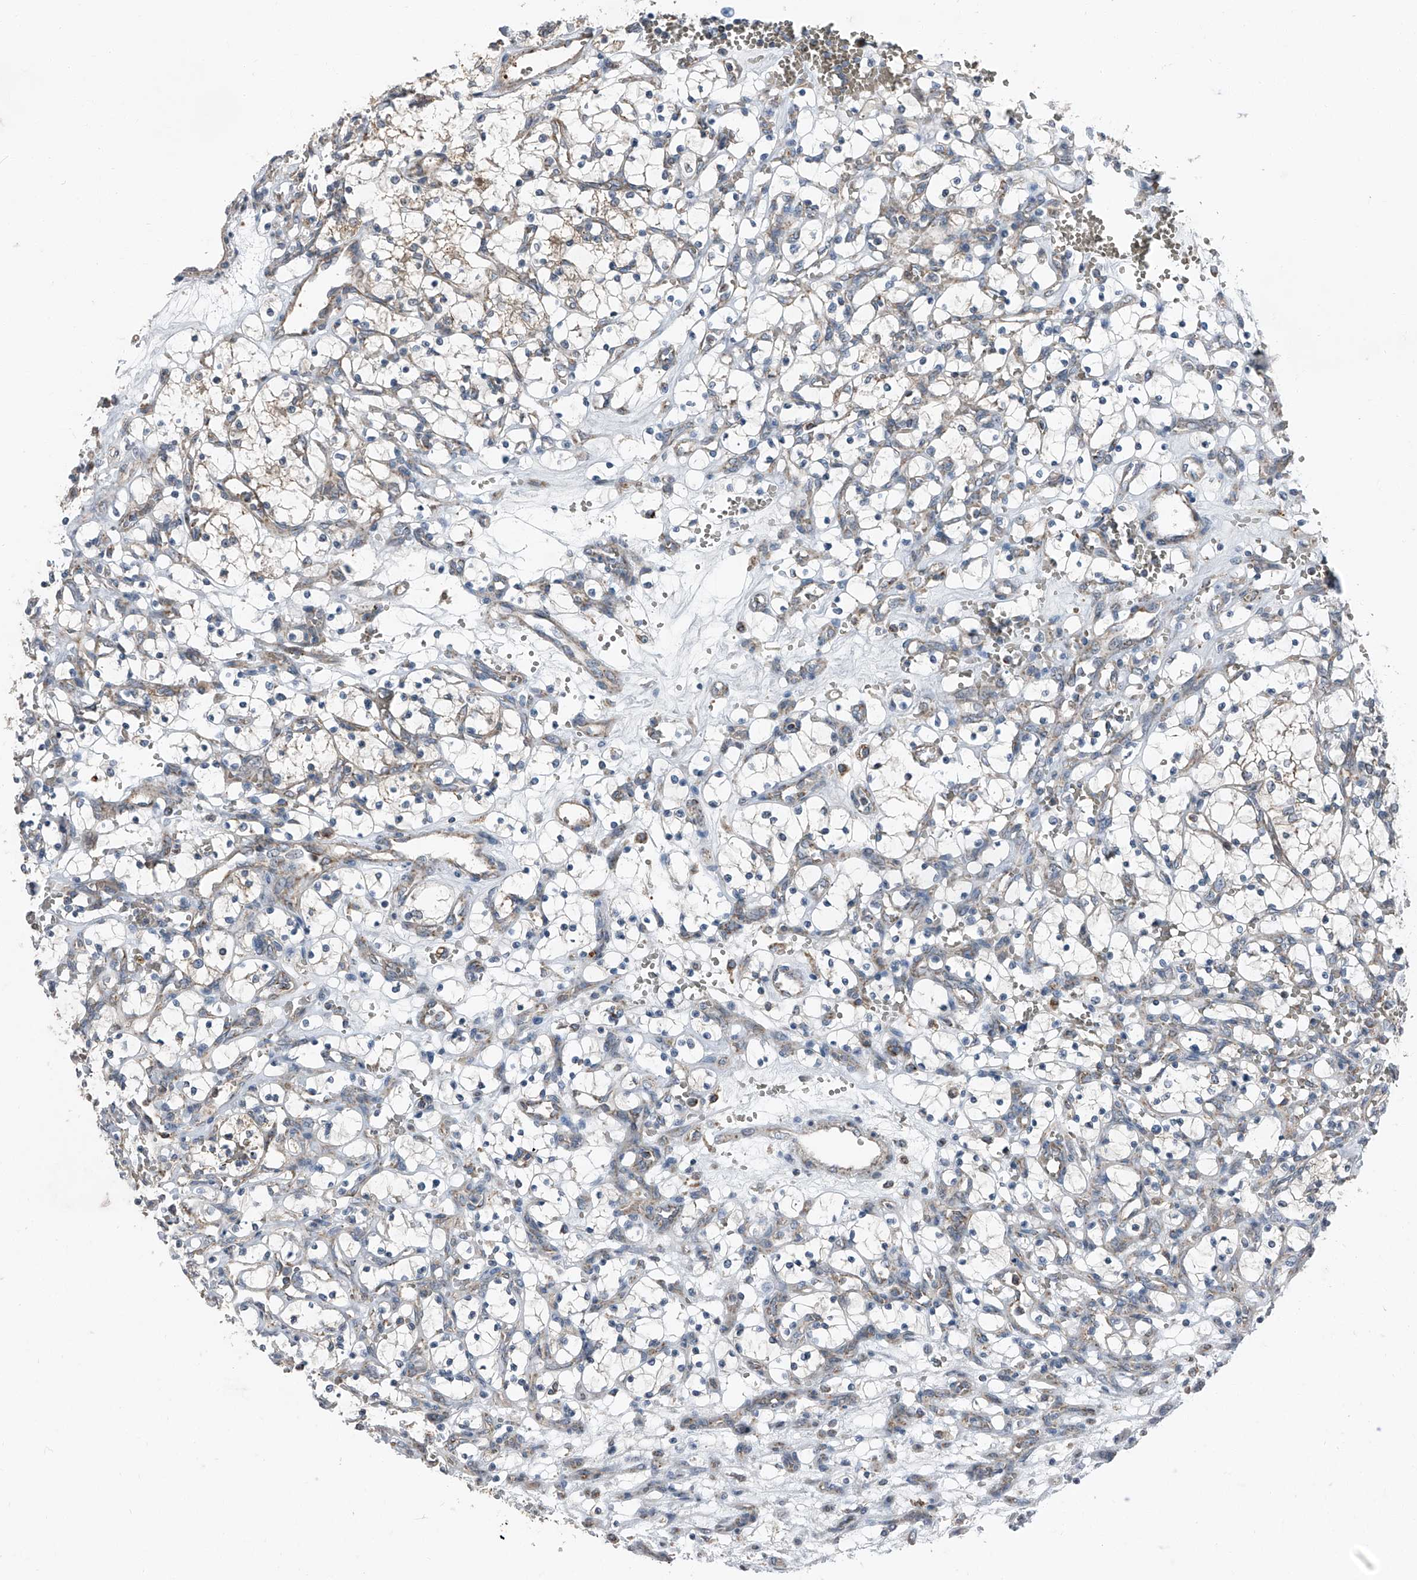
{"staining": {"intensity": "weak", "quantity": "25%-75%", "location": "cytoplasmic/membranous"}, "tissue": "renal cancer", "cell_type": "Tumor cells", "image_type": "cancer", "snomed": [{"axis": "morphology", "description": "Adenocarcinoma, NOS"}, {"axis": "topography", "description": "Kidney"}], "caption": "A high-resolution image shows IHC staining of renal adenocarcinoma, which reveals weak cytoplasmic/membranous expression in approximately 25%-75% of tumor cells. (DAB (3,3'-diaminobenzidine) IHC with brightfield microscopy, high magnification).", "gene": "CHRNA7", "patient": {"sex": "female", "age": 69}}